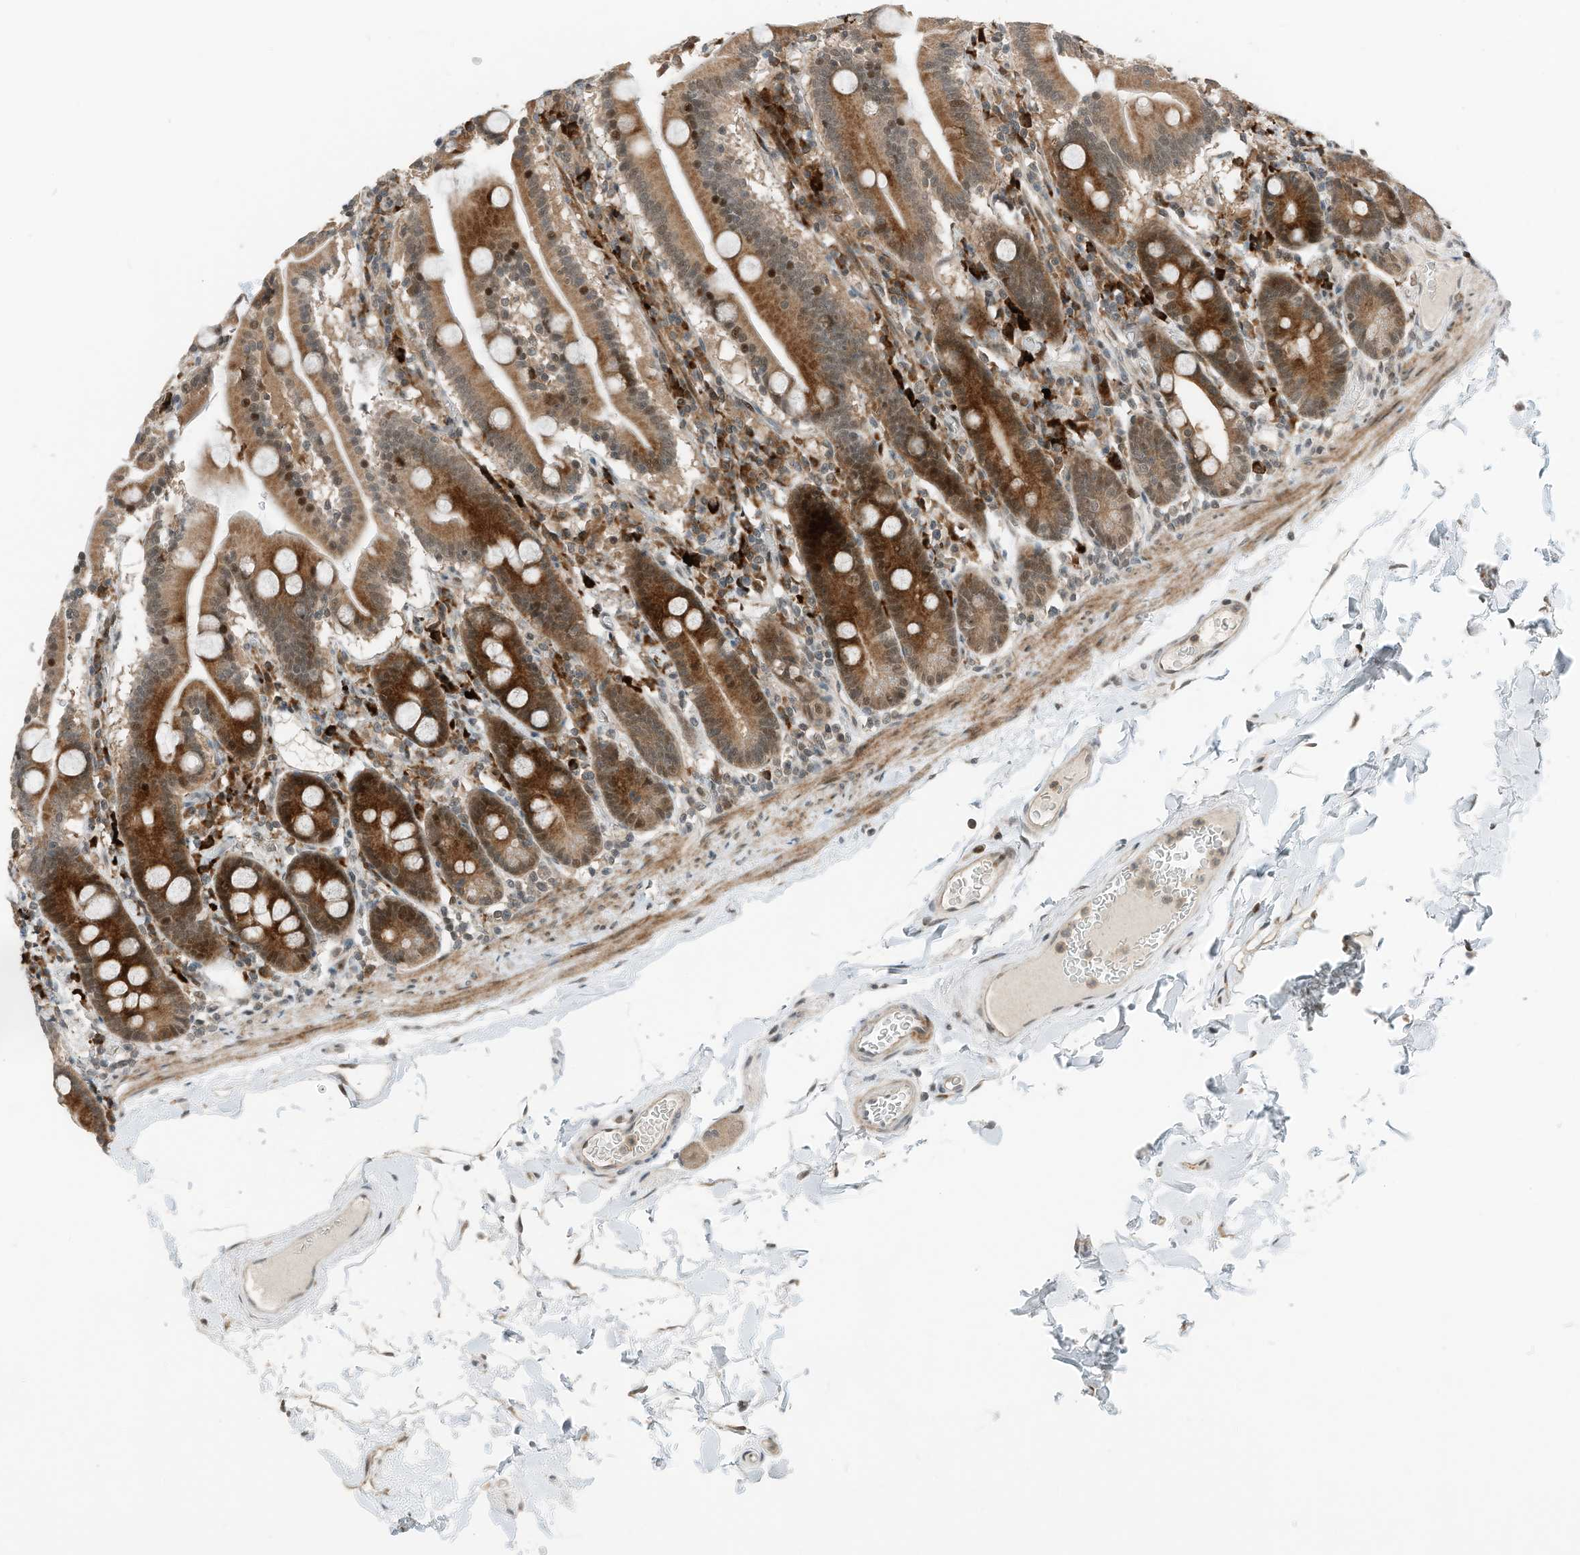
{"staining": {"intensity": "strong", "quantity": ">75%", "location": "cytoplasmic/membranous,nuclear"}, "tissue": "duodenum", "cell_type": "Glandular cells", "image_type": "normal", "snomed": [{"axis": "morphology", "description": "Normal tissue, NOS"}, {"axis": "topography", "description": "Duodenum"}], "caption": "The immunohistochemical stain labels strong cytoplasmic/membranous,nuclear staining in glandular cells of normal duodenum. (DAB IHC with brightfield microscopy, high magnification).", "gene": "RMND1", "patient": {"sex": "male", "age": 55}}